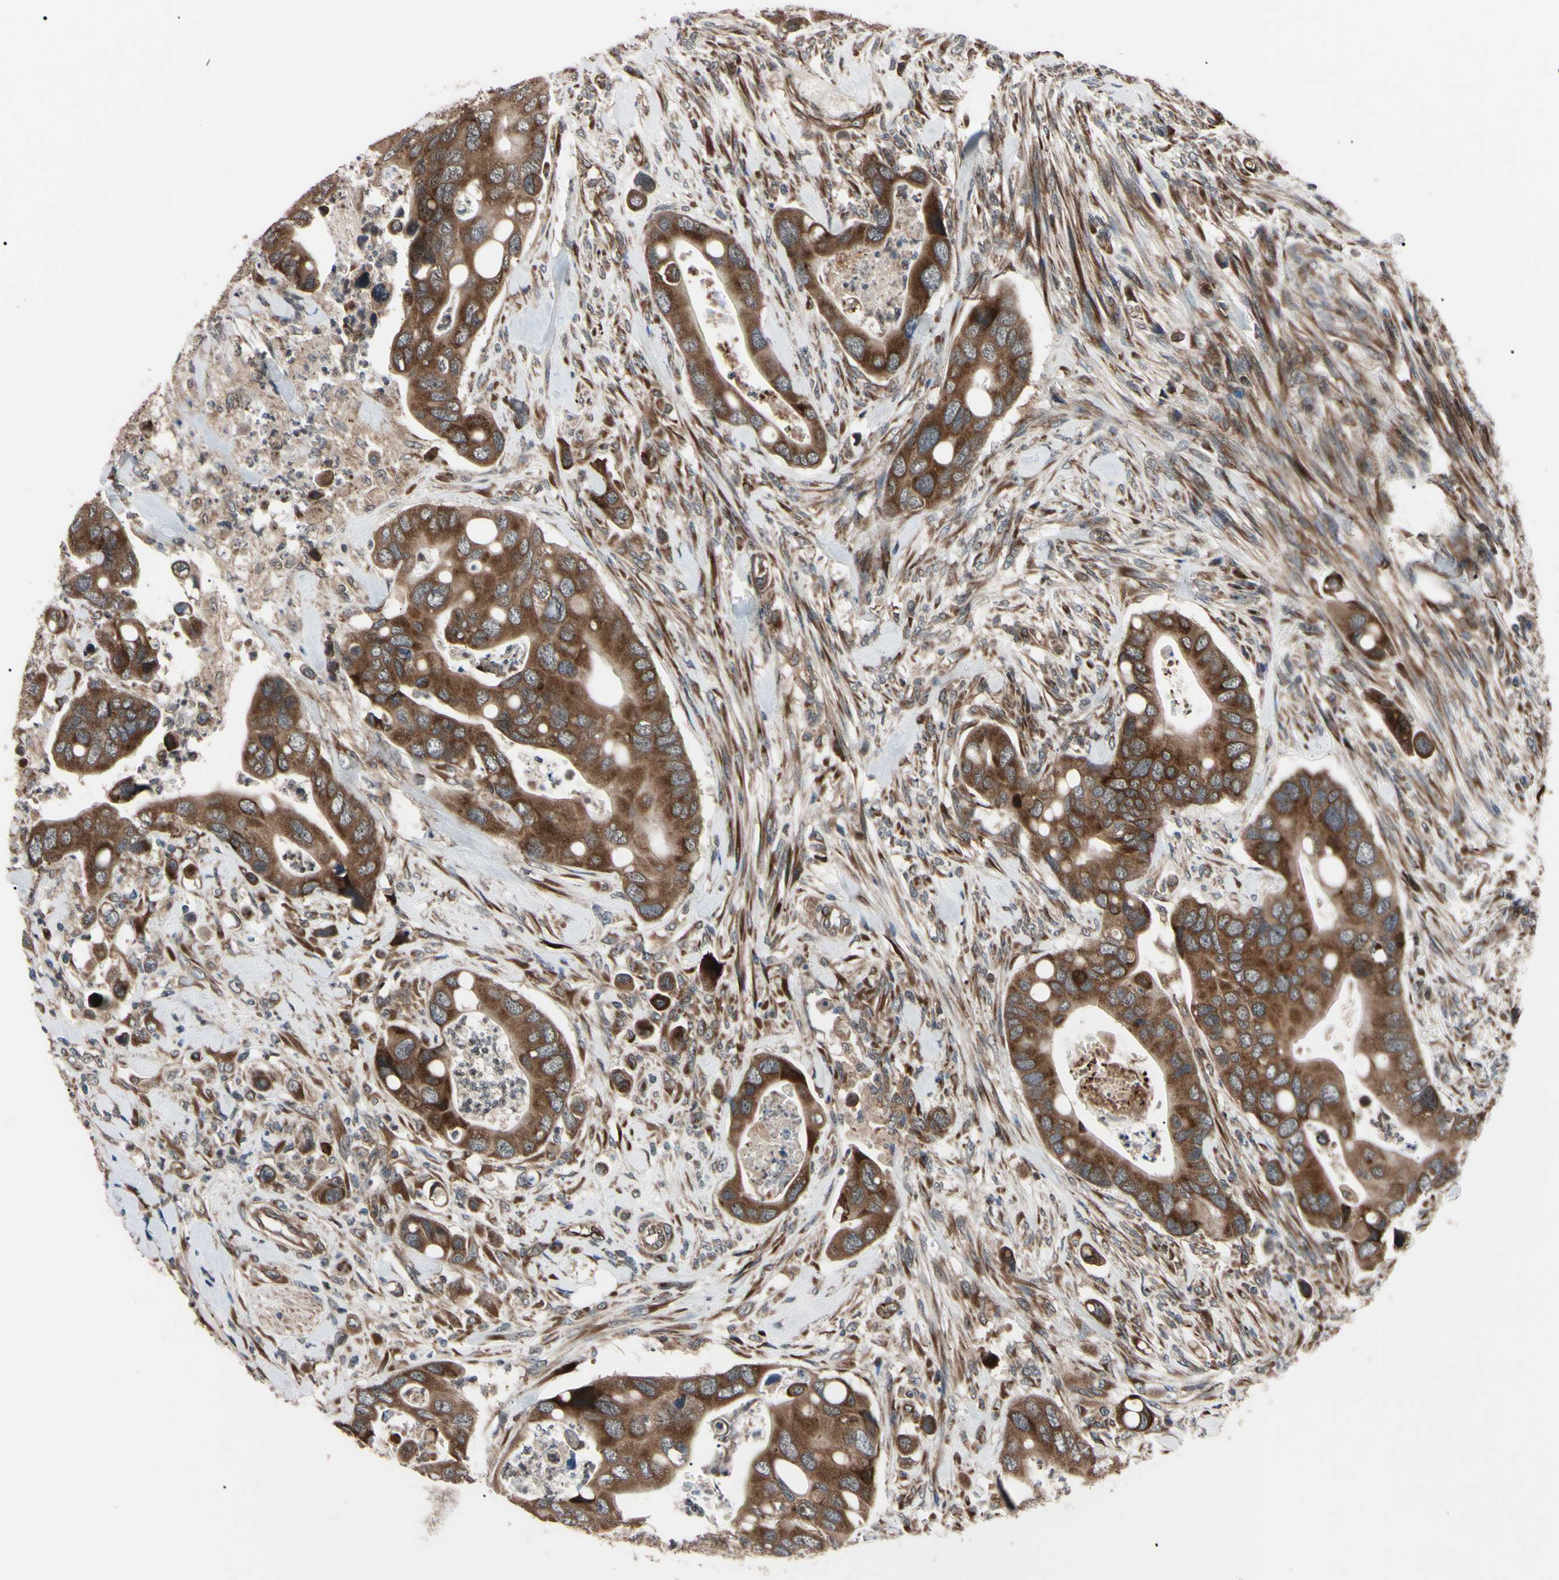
{"staining": {"intensity": "strong", "quantity": ">75%", "location": "cytoplasmic/membranous"}, "tissue": "colorectal cancer", "cell_type": "Tumor cells", "image_type": "cancer", "snomed": [{"axis": "morphology", "description": "Adenocarcinoma, NOS"}, {"axis": "topography", "description": "Rectum"}], "caption": "An image of colorectal adenocarcinoma stained for a protein exhibits strong cytoplasmic/membranous brown staining in tumor cells.", "gene": "GUCY1B1", "patient": {"sex": "female", "age": 57}}